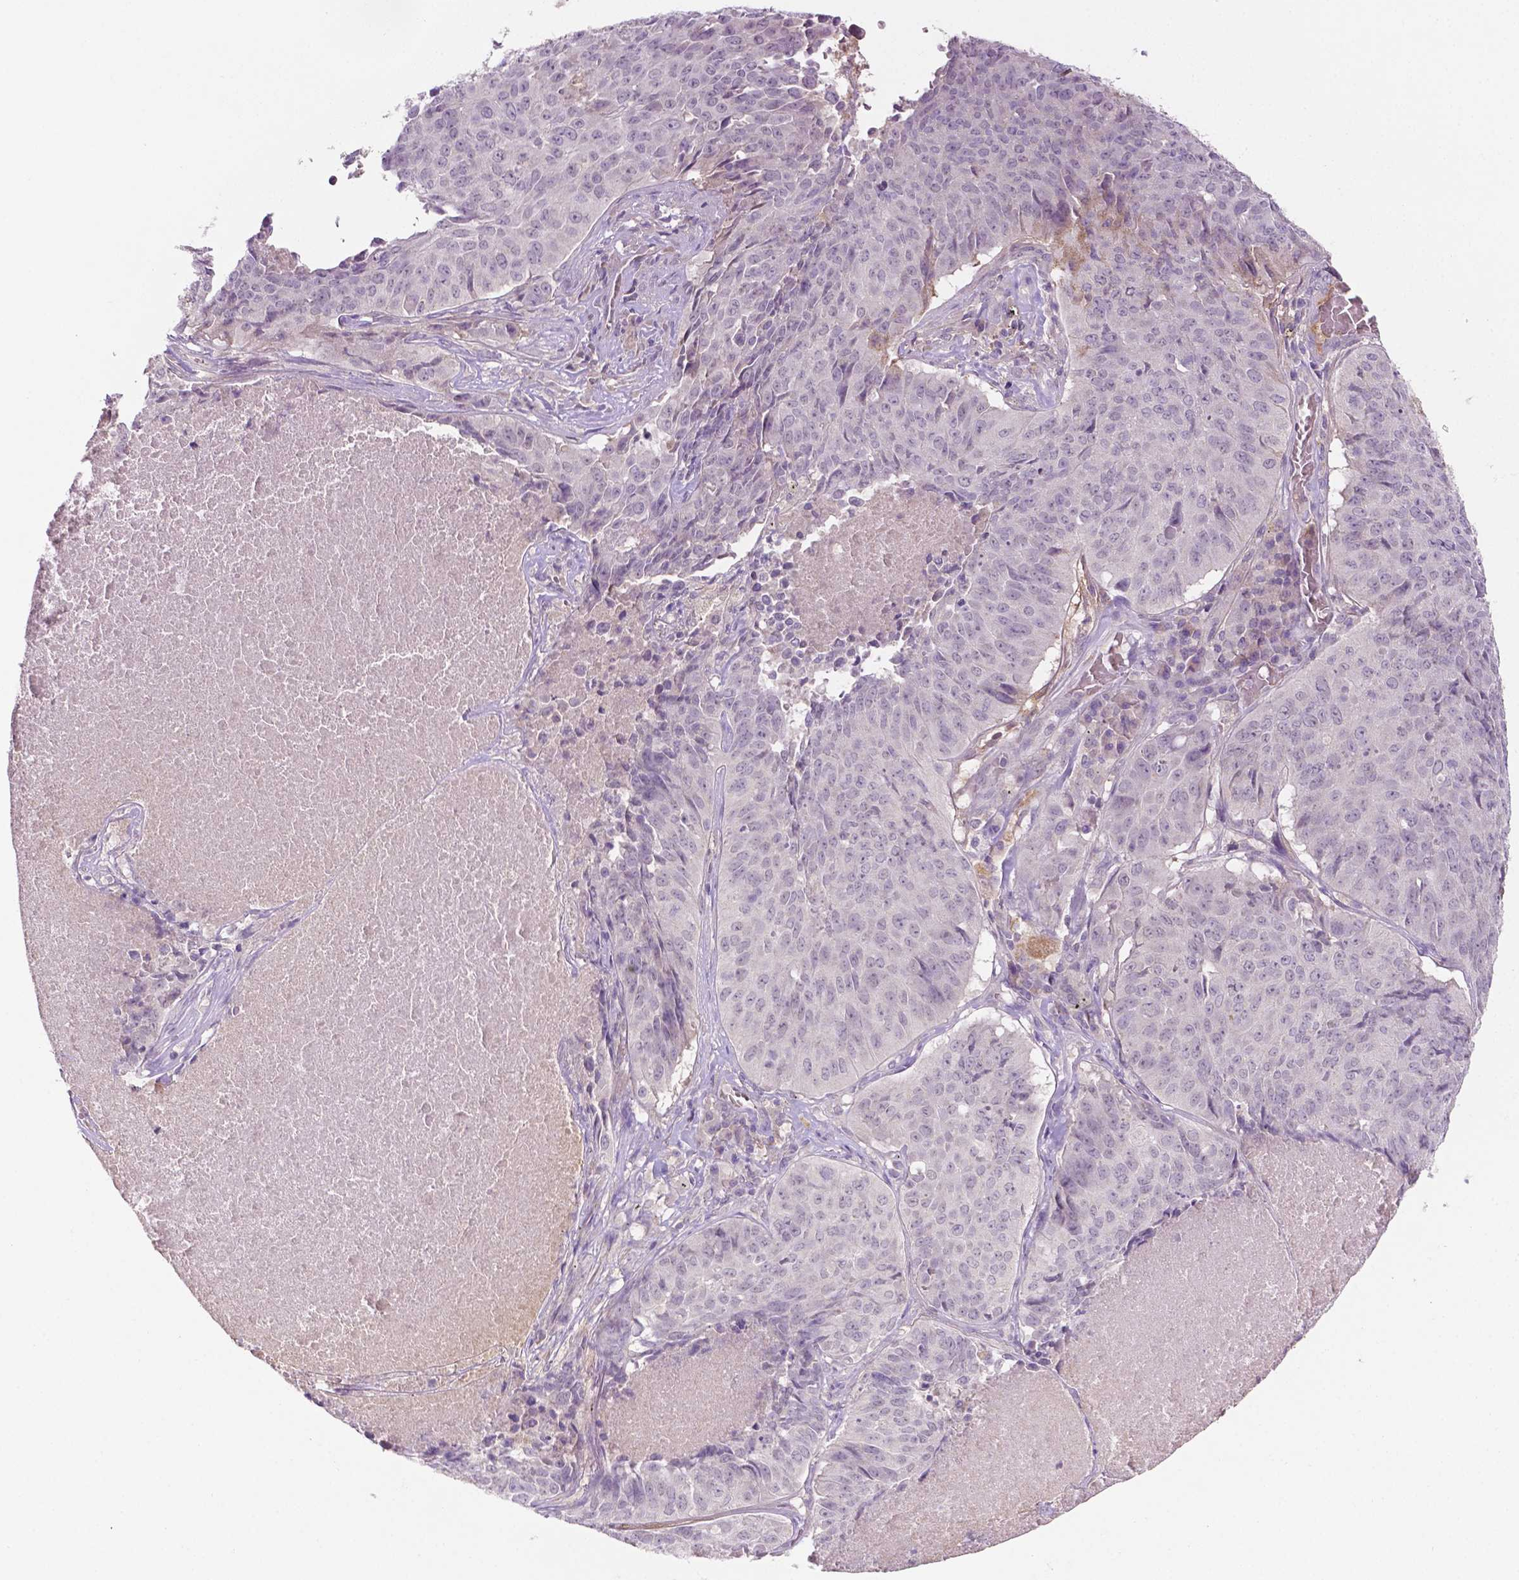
{"staining": {"intensity": "negative", "quantity": "none", "location": "none"}, "tissue": "lung cancer", "cell_type": "Tumor cells", "image_type": "cancer", "snomed": [{"axis": "morphology", "description": "Normal tissue, NOS"}, {"axis": "morphology", "description": "Squamous cell carcinoma, NOS"}, {"axis": "topography", "description": "Bronchus"}, {"axis": "topography", "description": "Lung"}], "caption": "Immunohistochemical staining of human lung cancer (squamous cell carcinoma) displays no significant expression in tumor cells.", "gene": "FBLN1", "patient": {"sex": "male", "age": 64}}